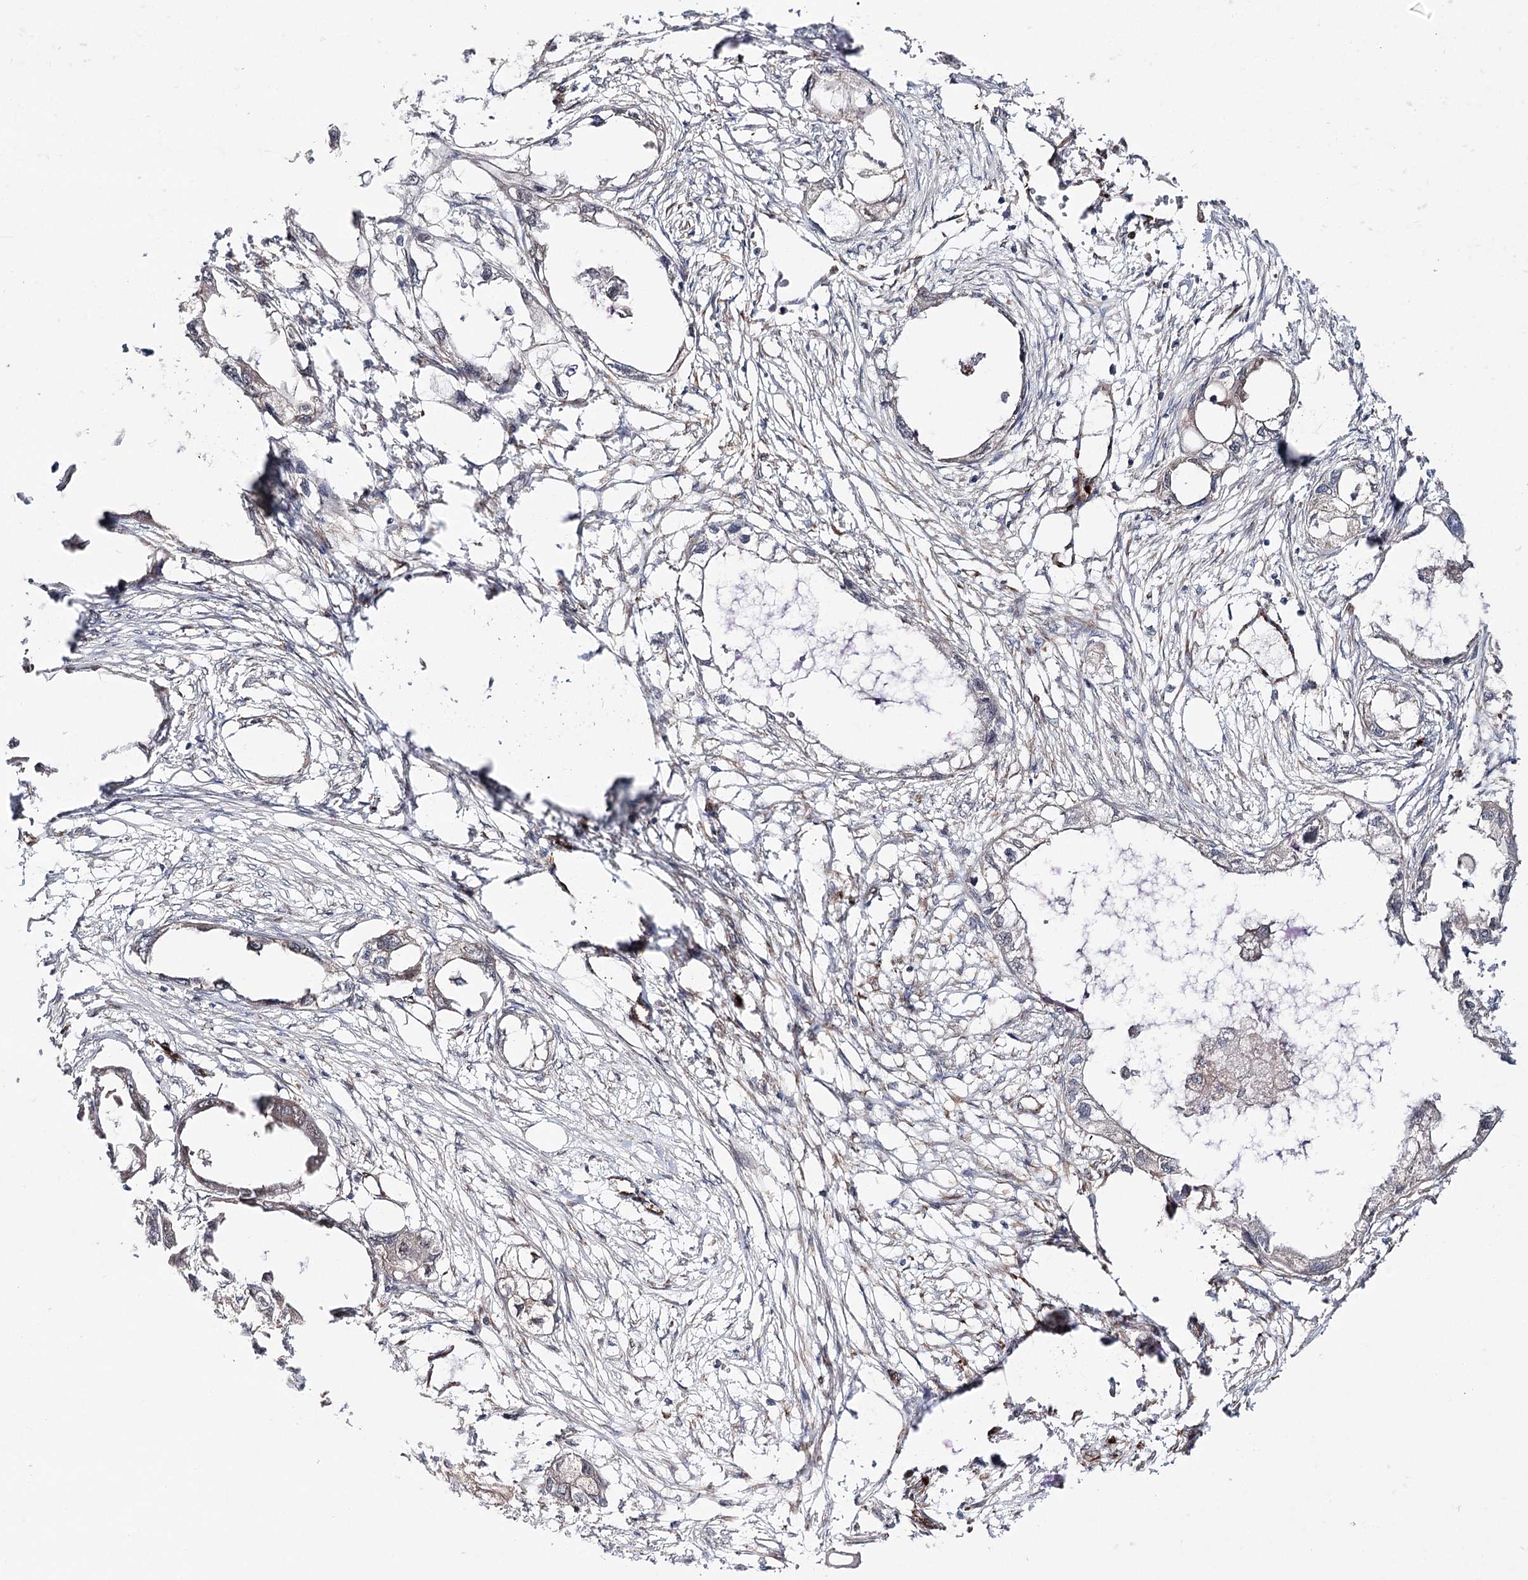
{"staining": {"intensity": "negative", "quantity": "none", "location": "none"}, "tissue": "endometrial cancer", "cell_type": "Tumor cells", "image_type": "cancer", "snomed": [{"axis": "morphology", "description": "Adenocarcinoma, NOS"}, {"axis": "morphology", "description": "Adenocarcinoma, metastatic, NOS"}, {"axis": "topography", "description": "Adipose tissue"}, {"axis": "topography", "description": "Endometrium"}], "caption": "Immunohistochemistry of human endometrial metastatic adenocarcinoma demonstrates no positivity in tumor cells. (DAB immunohistochemistry, high magnification).", "gene": "MIB1", "patient": {"sex": "female", "age": 67}}